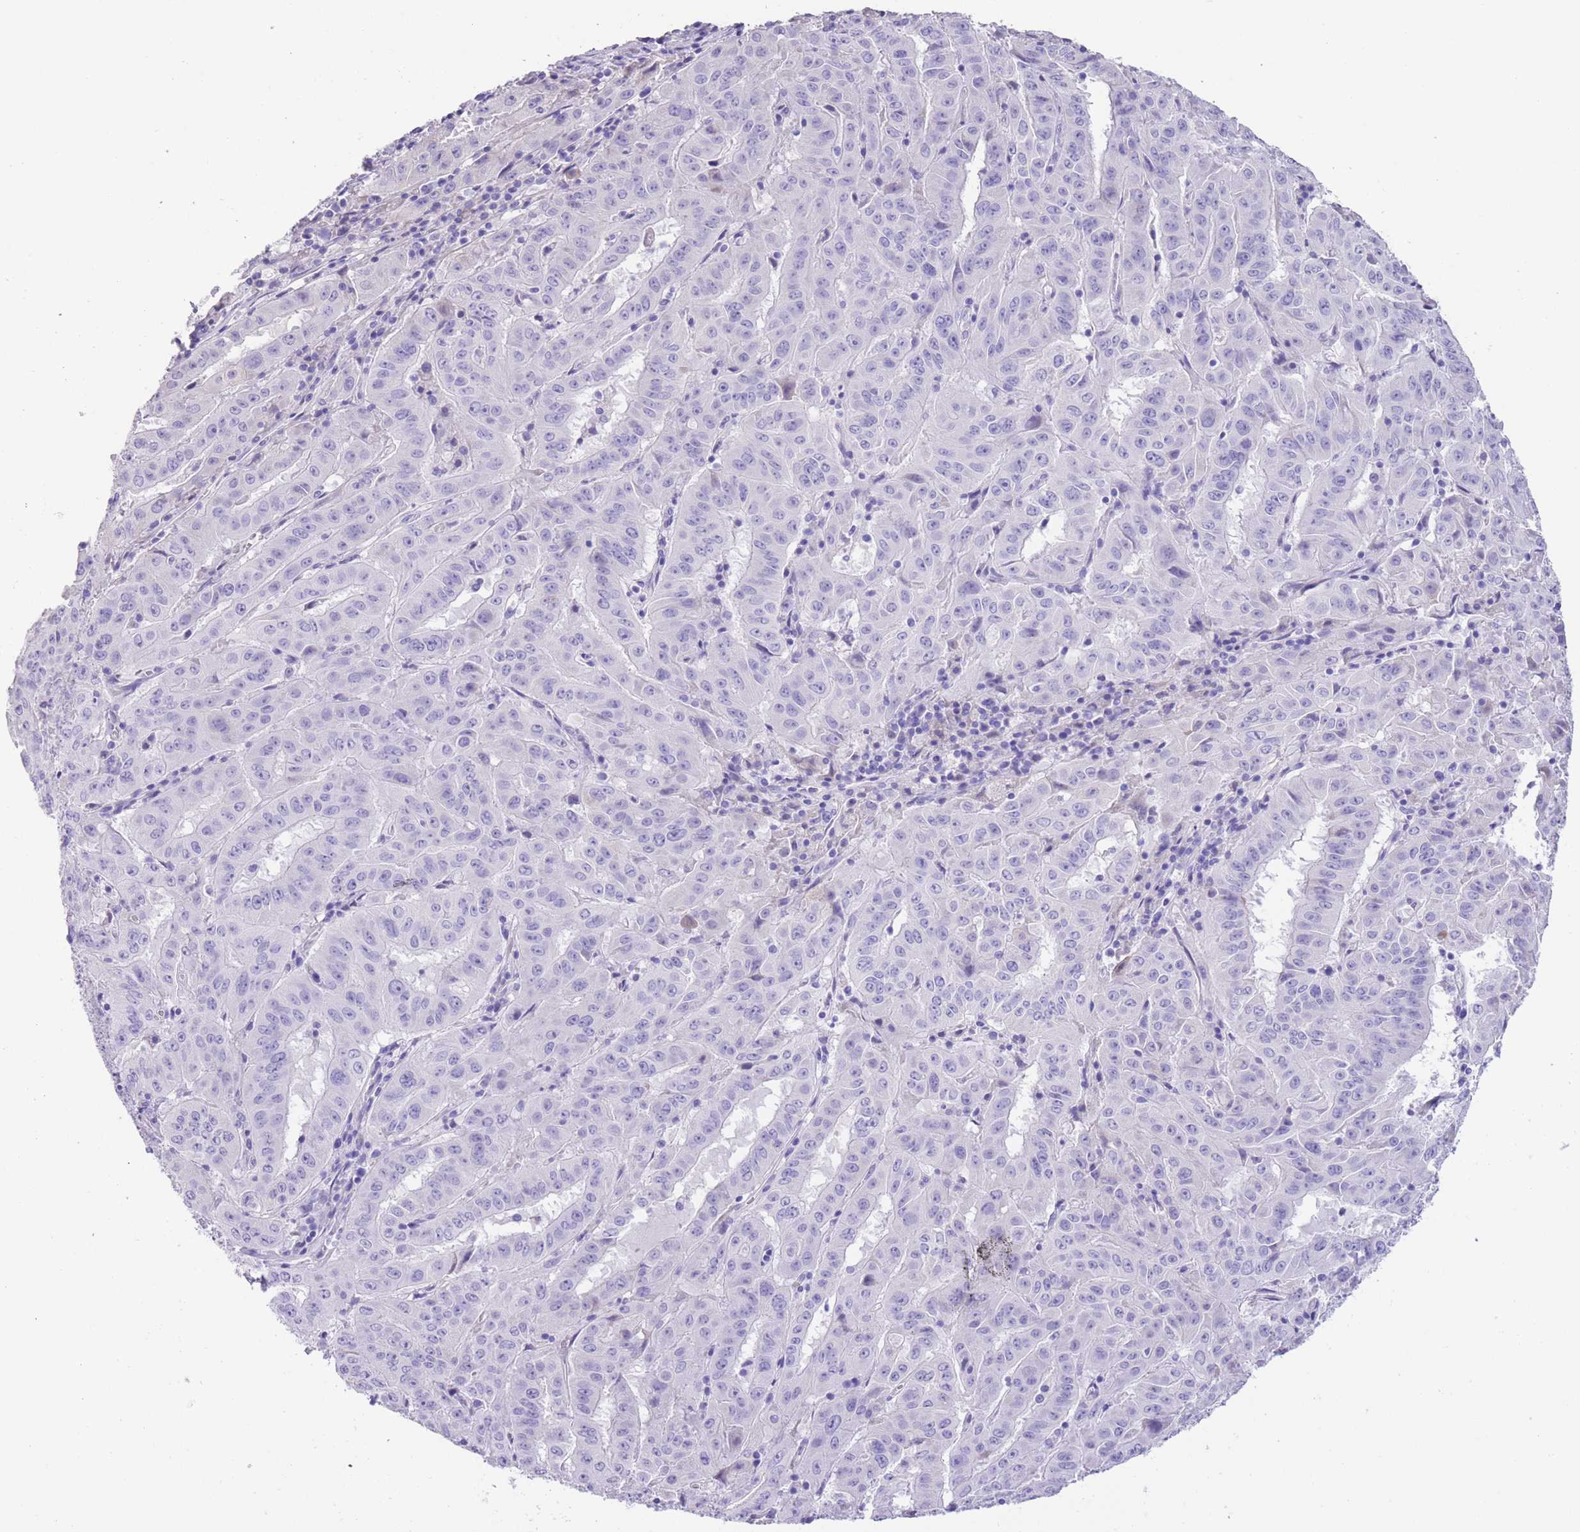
{"staining": {"intensity": "negative", "quantity": "none", "location": "none"}, "tissue": "pancreatic cancer", "cell_type": "Tumor cells", "image_type": "cancer", "snomed": [{"axis": "morphology", "description": "Adenocarcinoma, NOS"}, {"axis": "topography", "description": "Pancreas"}], "caption": "Human pancreatic cancer stained for a protein using immunohistochemistry shows no staining in tumor cells.", "gene": "RAI2", "patient": {"sex": "male", "age": 63}}